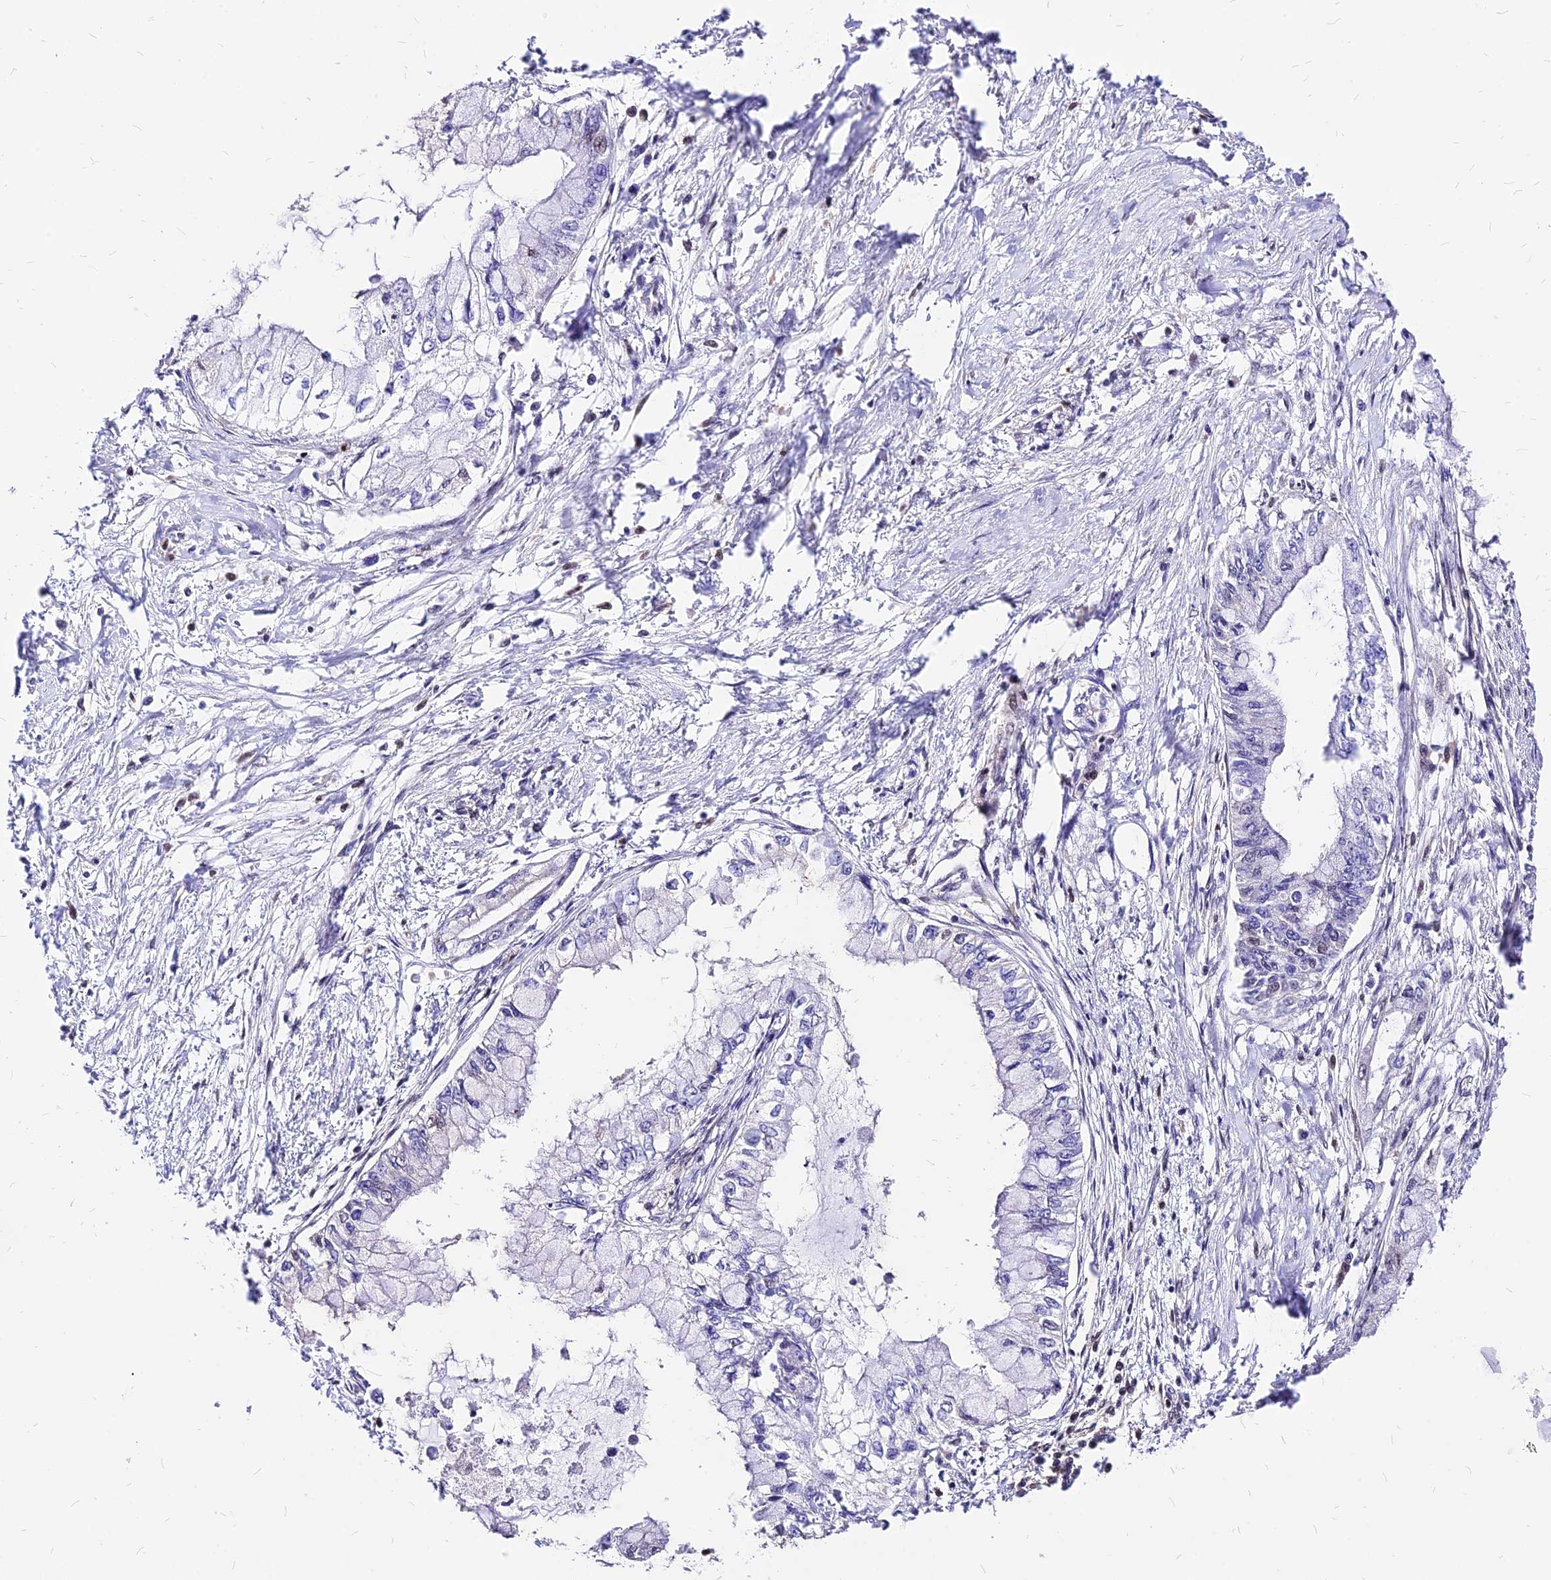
{"staining": {"intensity": "negative", "quantity": "none", "location": "none"}, "tissue": "pancreatic cancer", "cell_type": "Tumor cells", "image_type": "cancer", "snomed": [{"axis": "morphology", "description": "Adenocarcinoma, NOS"}, {"axis": "topography", "description": "Pancreas"}], "caption": "A high-resolution histopathology image shows immunohistochemistry (IHC) staining of pancreatic adenocarcinoma, which reveals no significant staining in tumor cells.", "gene": "PAXX", "patient": {"sex": "male", "age": 48}}